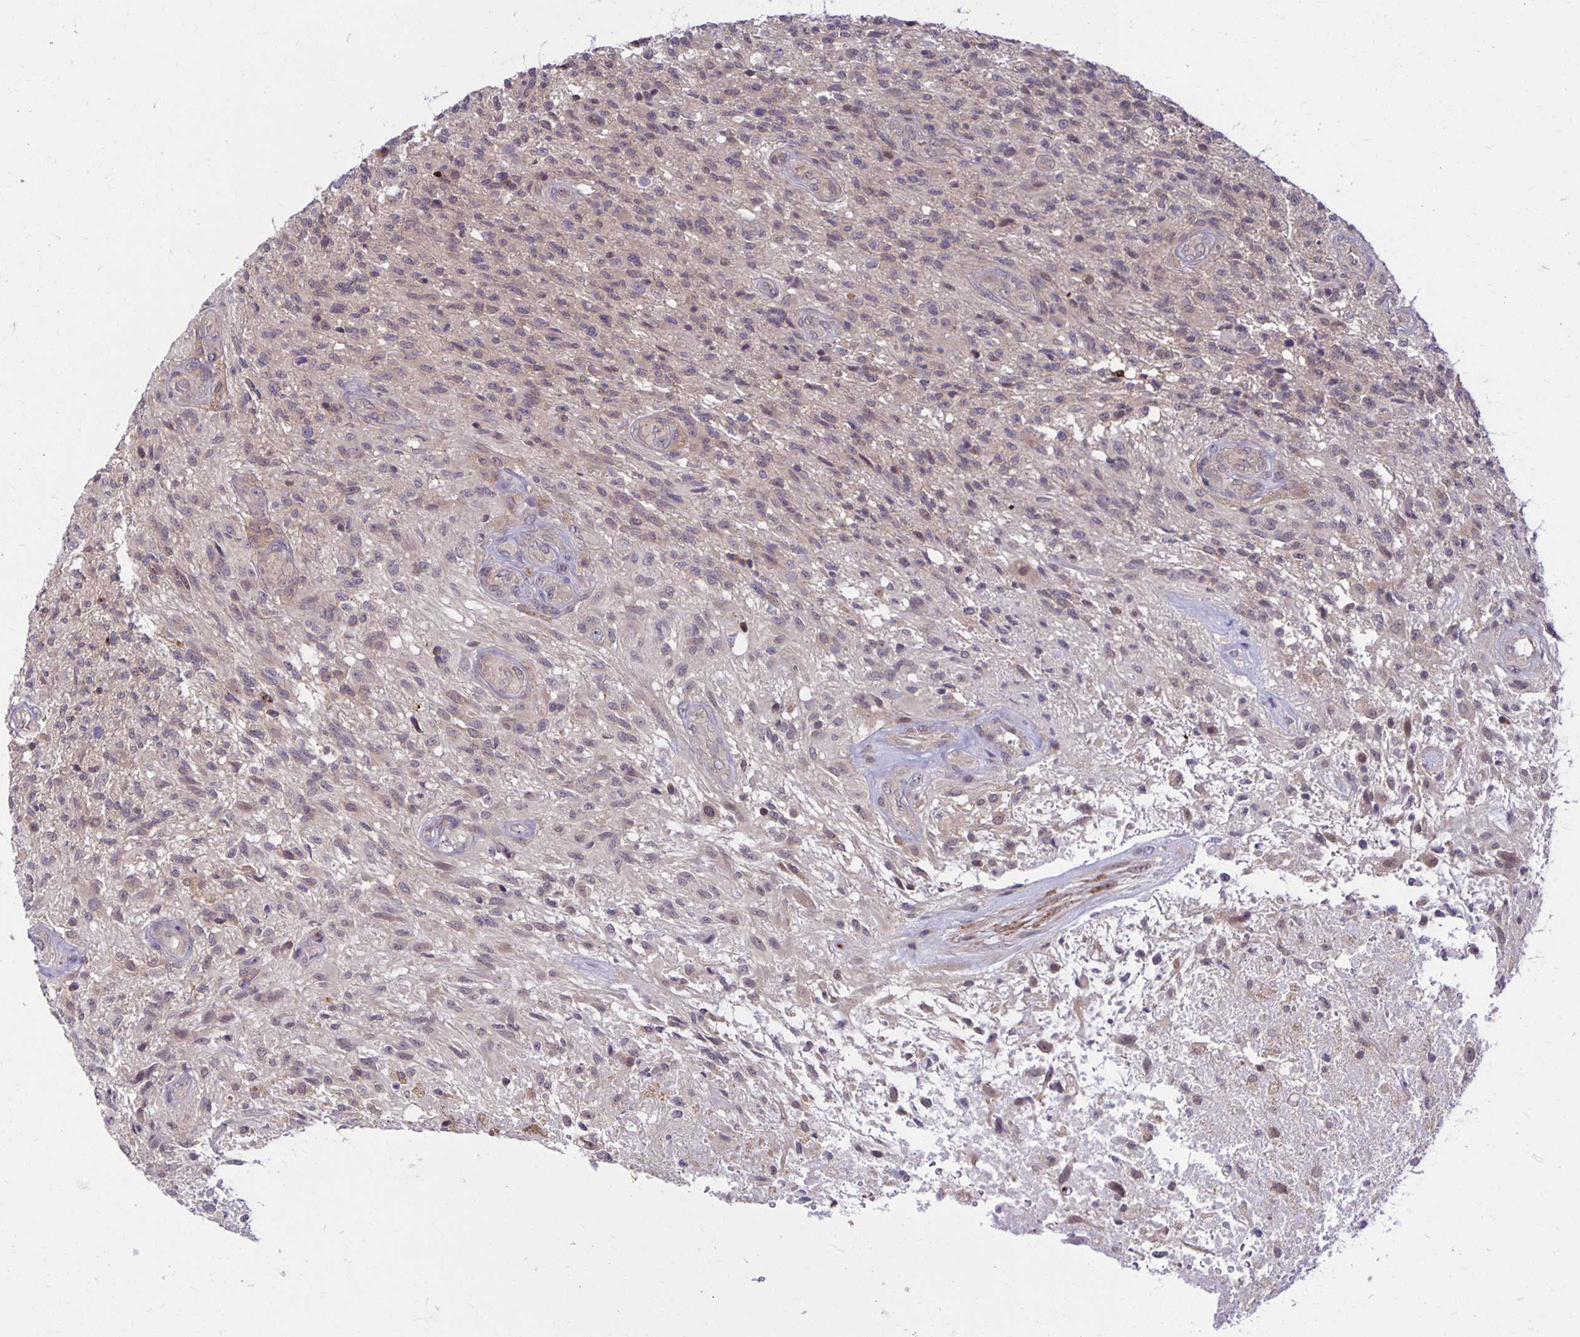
{"staining": {"intensity": "negative", "quantity": "none", "location": "none"}, "tissue": "glioma", "cell_type": "Tumor cells", "image_type": "cancer", "snomed": [{"axis": "morphology", "description": "Glioma, malignant, High grade"}, {"axis": "topography", "description": "Brain"}], "caption": "A high-resolution photomicrograph shows immunohistochemistry (IHC) staining of glioma, which shows no significant expression in tumor cells. (Immunohistochemistry (ihc), brightfield microscopy, high magnification).", "gene": "MIEN1", "patient": {"sex": "male", "age": 56}}